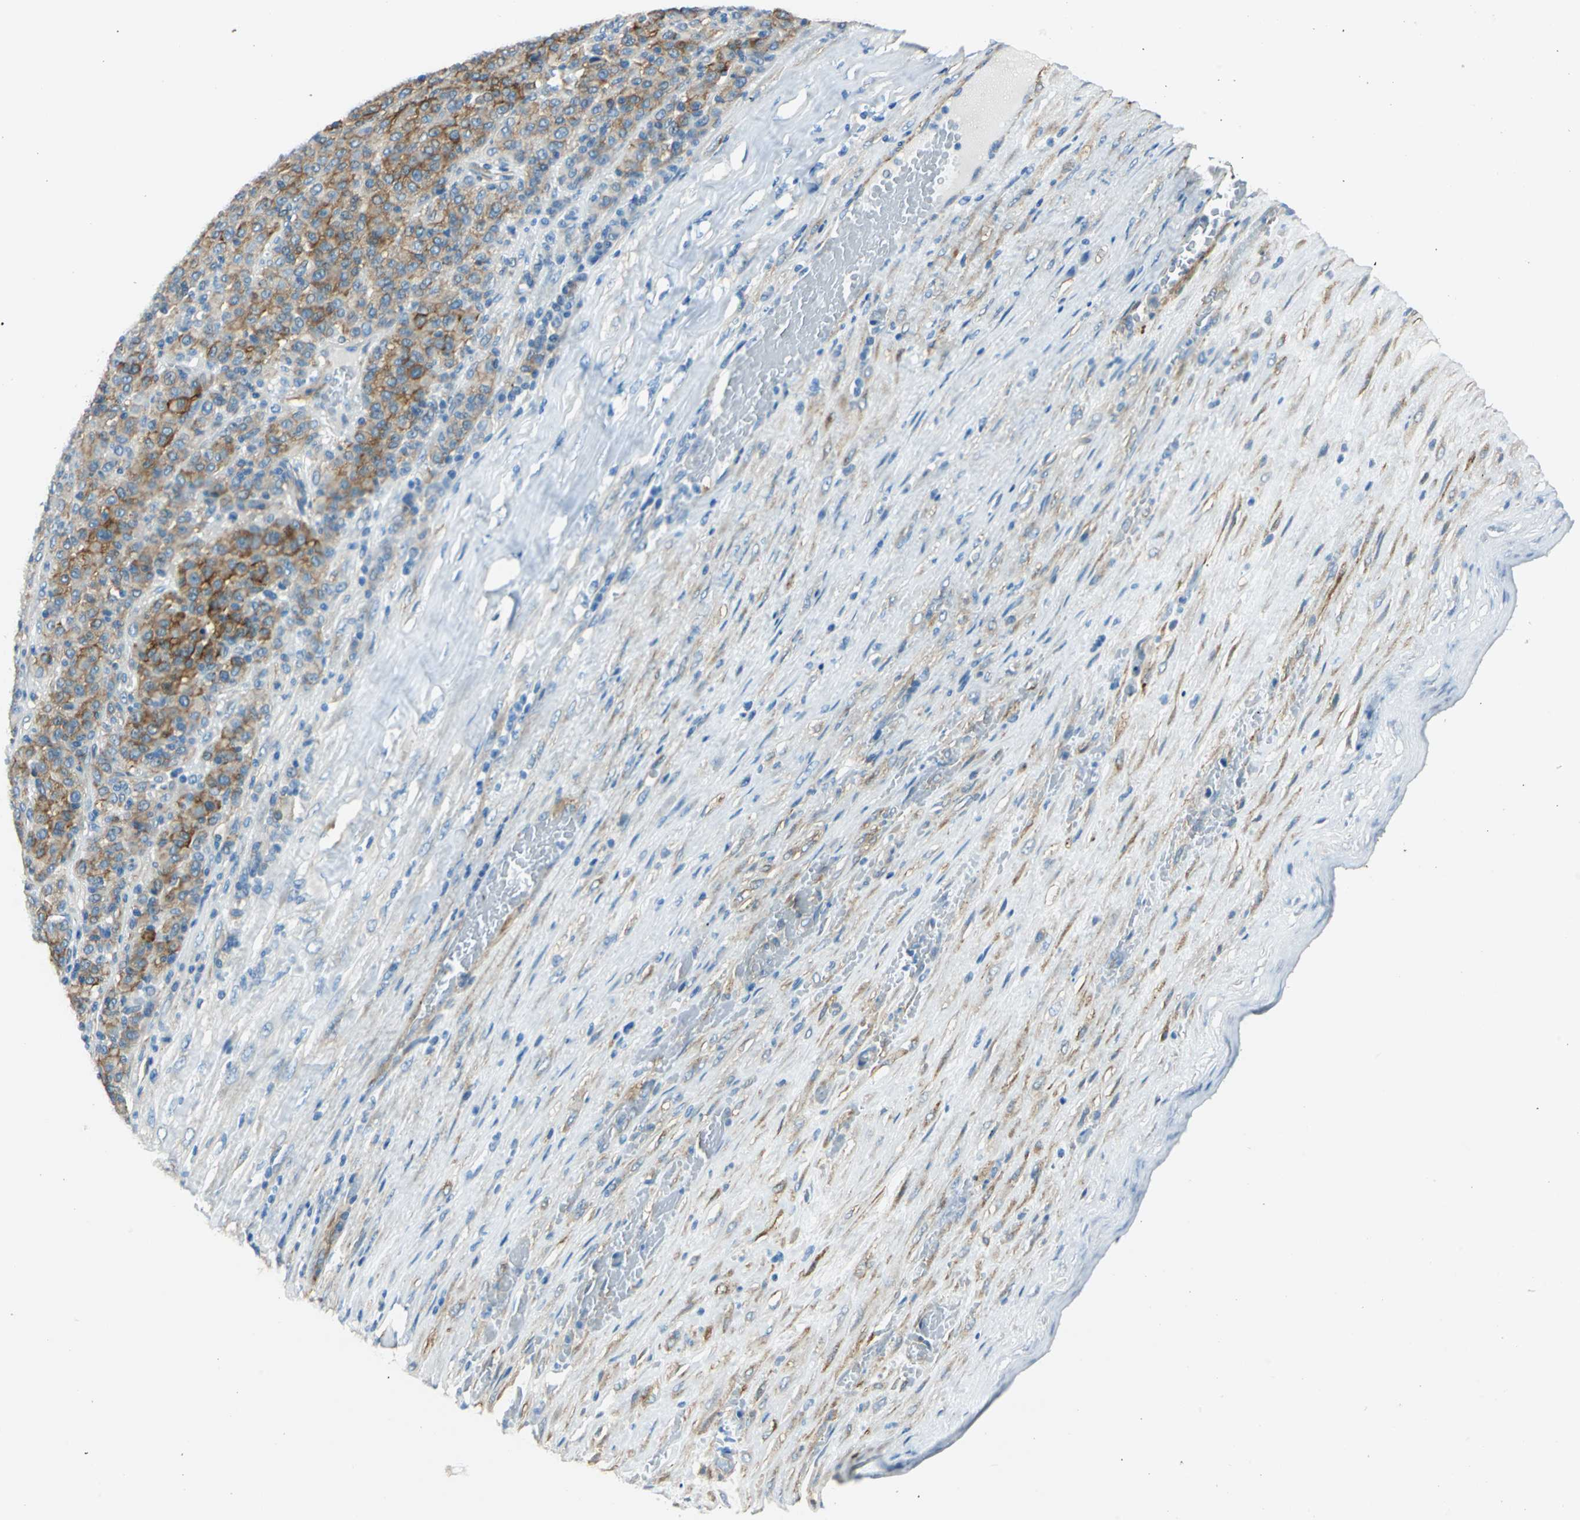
{"staining": {"intensity": "strong", "quantity": ">75%", "location": "cytoplasmic/membranous"}, "tissue": "melanoma", "cell_type": "Tumor cells", "image_type": "cancer", "snomed": [{"axis": "morphology", "description": "Malignant melanoma, Metastatic site"}, {"axis": "topography", "description": "Pancreas"}], "caption": "Melanoma stained for a protein reveals strong cytoplasmic/membranous positivity in tumor cells.", "gene": "AKAP12", "patient": {"sex": "female", "age": 30}}